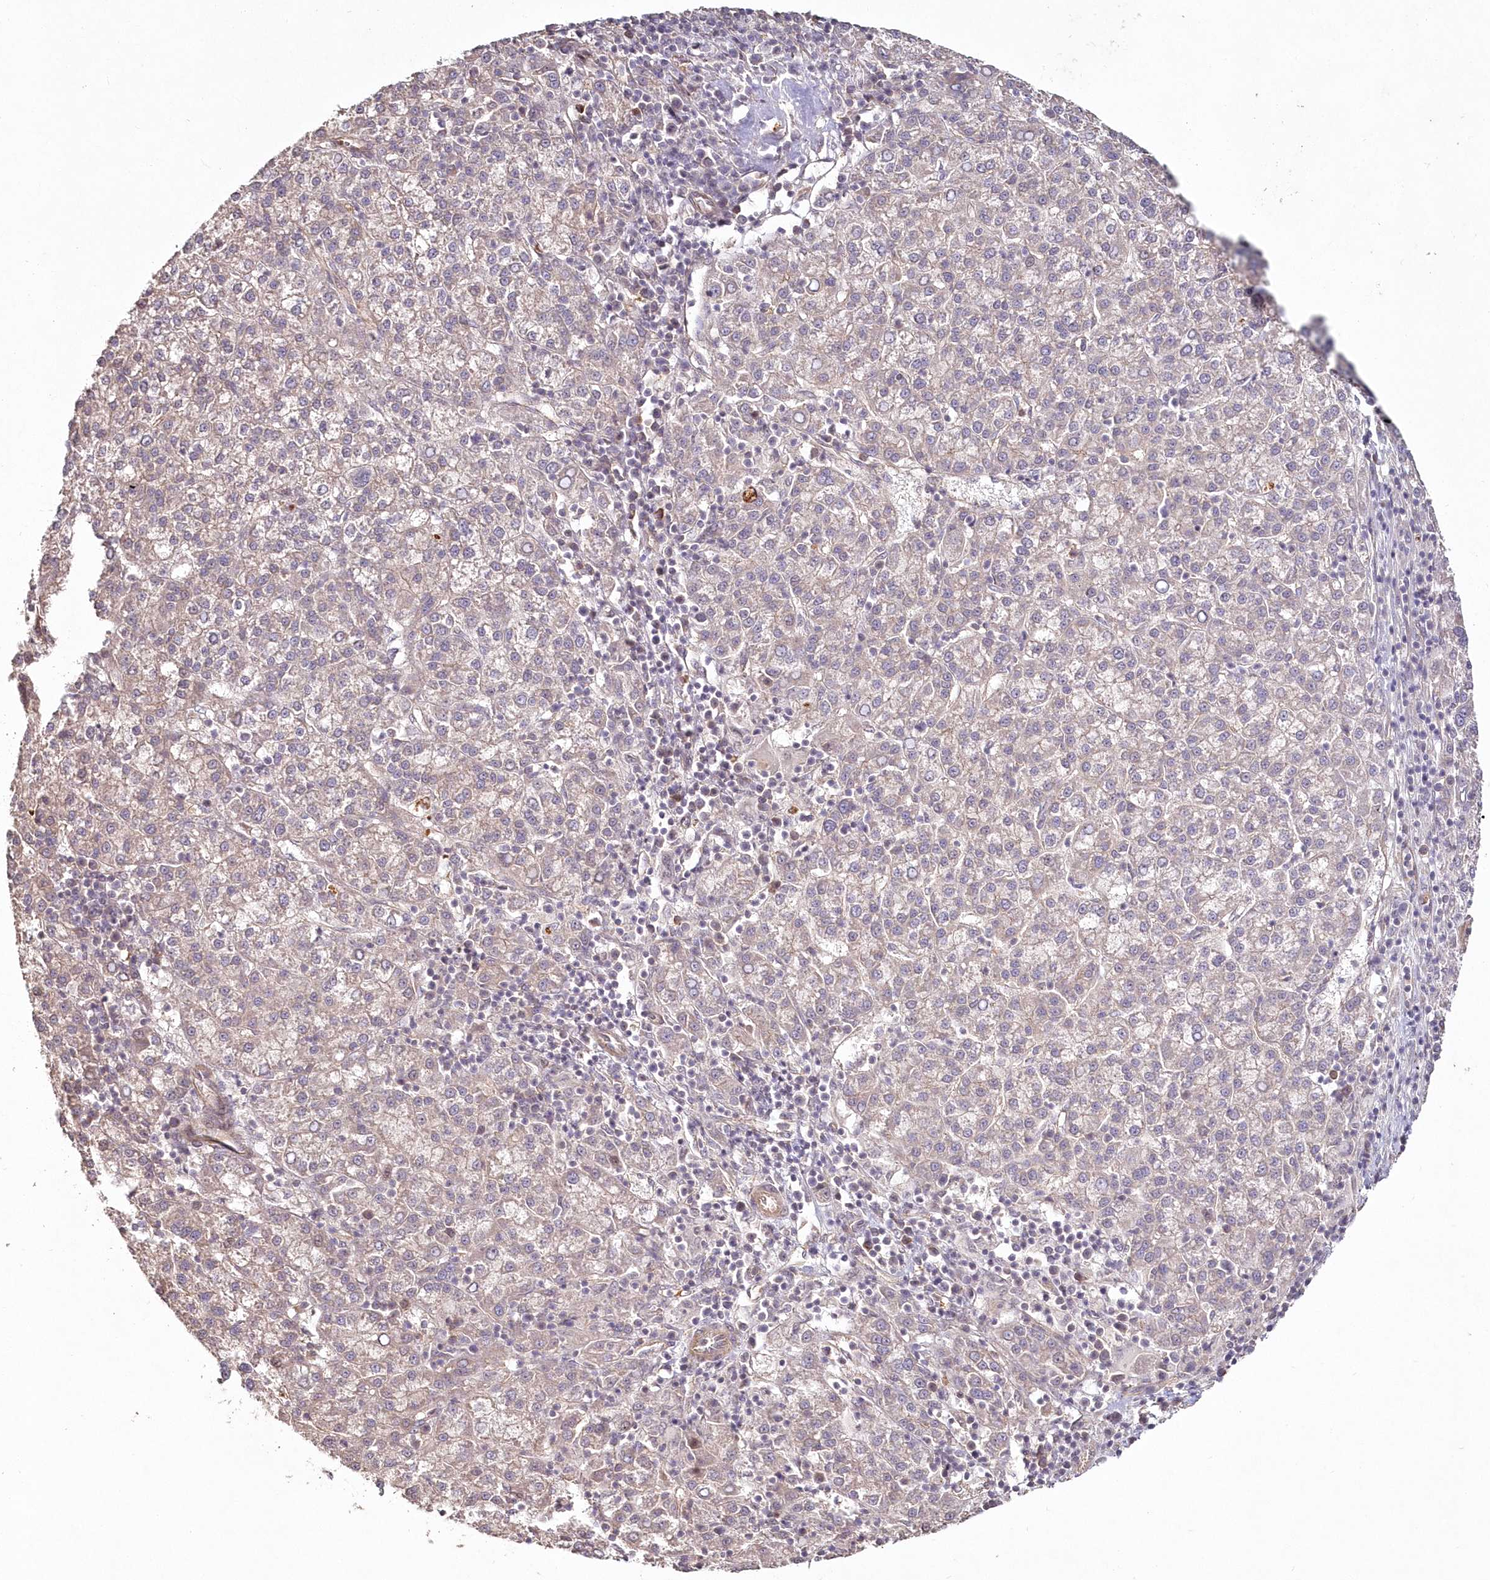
{"staining": {"intensity": "moderate", "quantity": "<25%", "location": "cytoplasmic/membranous"}, "tissue": "liver cancer", "cell_type": "Tumor cells", "image_type": "cancer", "snomed": [{"axis": "morphology", "description": "Carcinoma, Hepatocellular, NOS"}, {"axis": "topography", "description": "Liver"}], "caption": "Hepatocellular carcinoma (liver) stained for a protein (brown) displays moderate cytoplasmic/membranous positive staining in about <25% of tumor cells.", "gene": "HYCC2", "patient": {"sex": "female", "age": 58}}